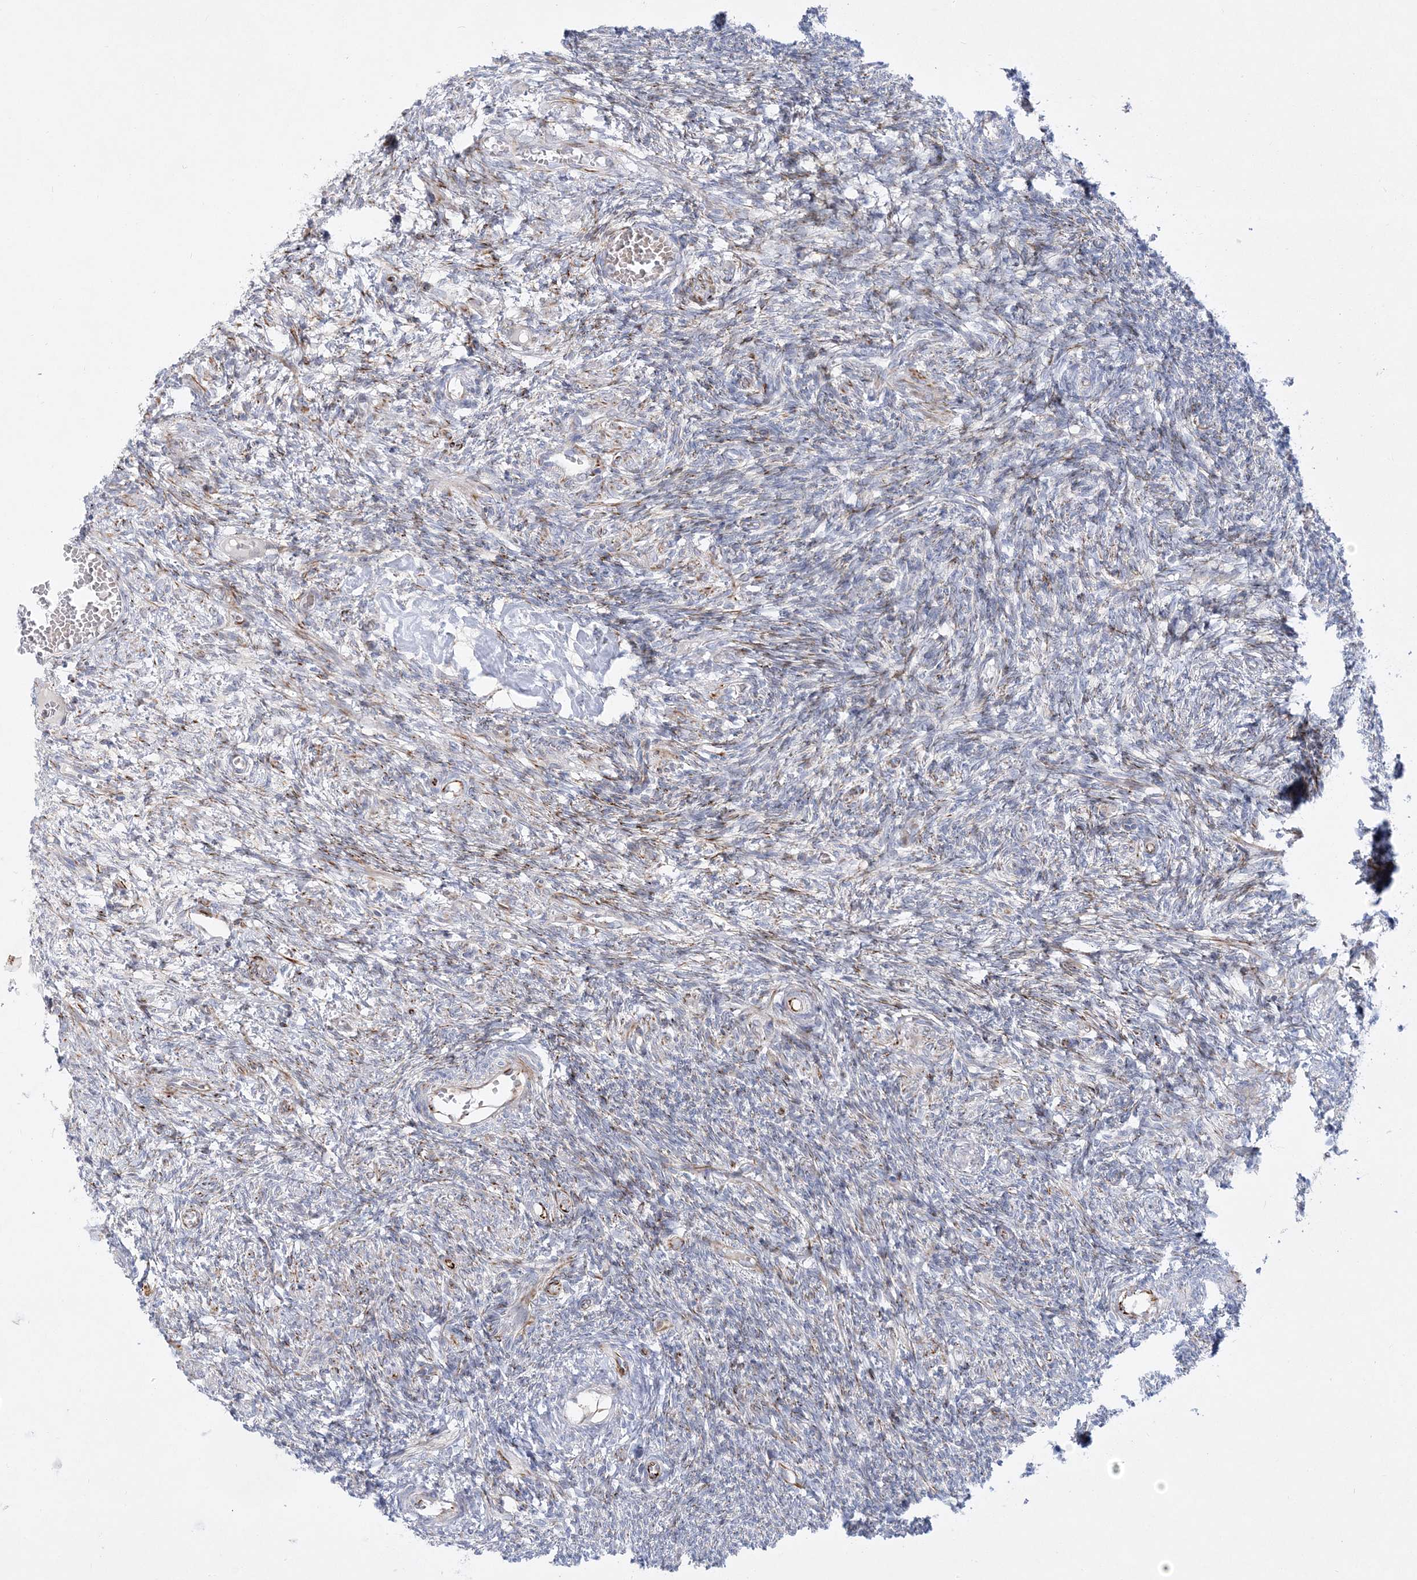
{"staining": {"intensity": "negative", "quantity": "none", "location": "none"}, "tissue": "ovary", "cell_type": "Ovarian stroma cells", "image_type": "normal", "snomed": [{"axis": "morphology", "description": "Normal tissue, NOS"}, {"axis": "topography", "description": "Ovary"}], "caption": "Ovary was stained to show a protein in brown. There is no significant staining in ovarian stroma cells. (Brightfield microscopy of DAB (3,3'-diaminobenzidine) IHC at high magnification).", "gene": "GPAT2", "patient": {"sex": "female", "age": 27}}